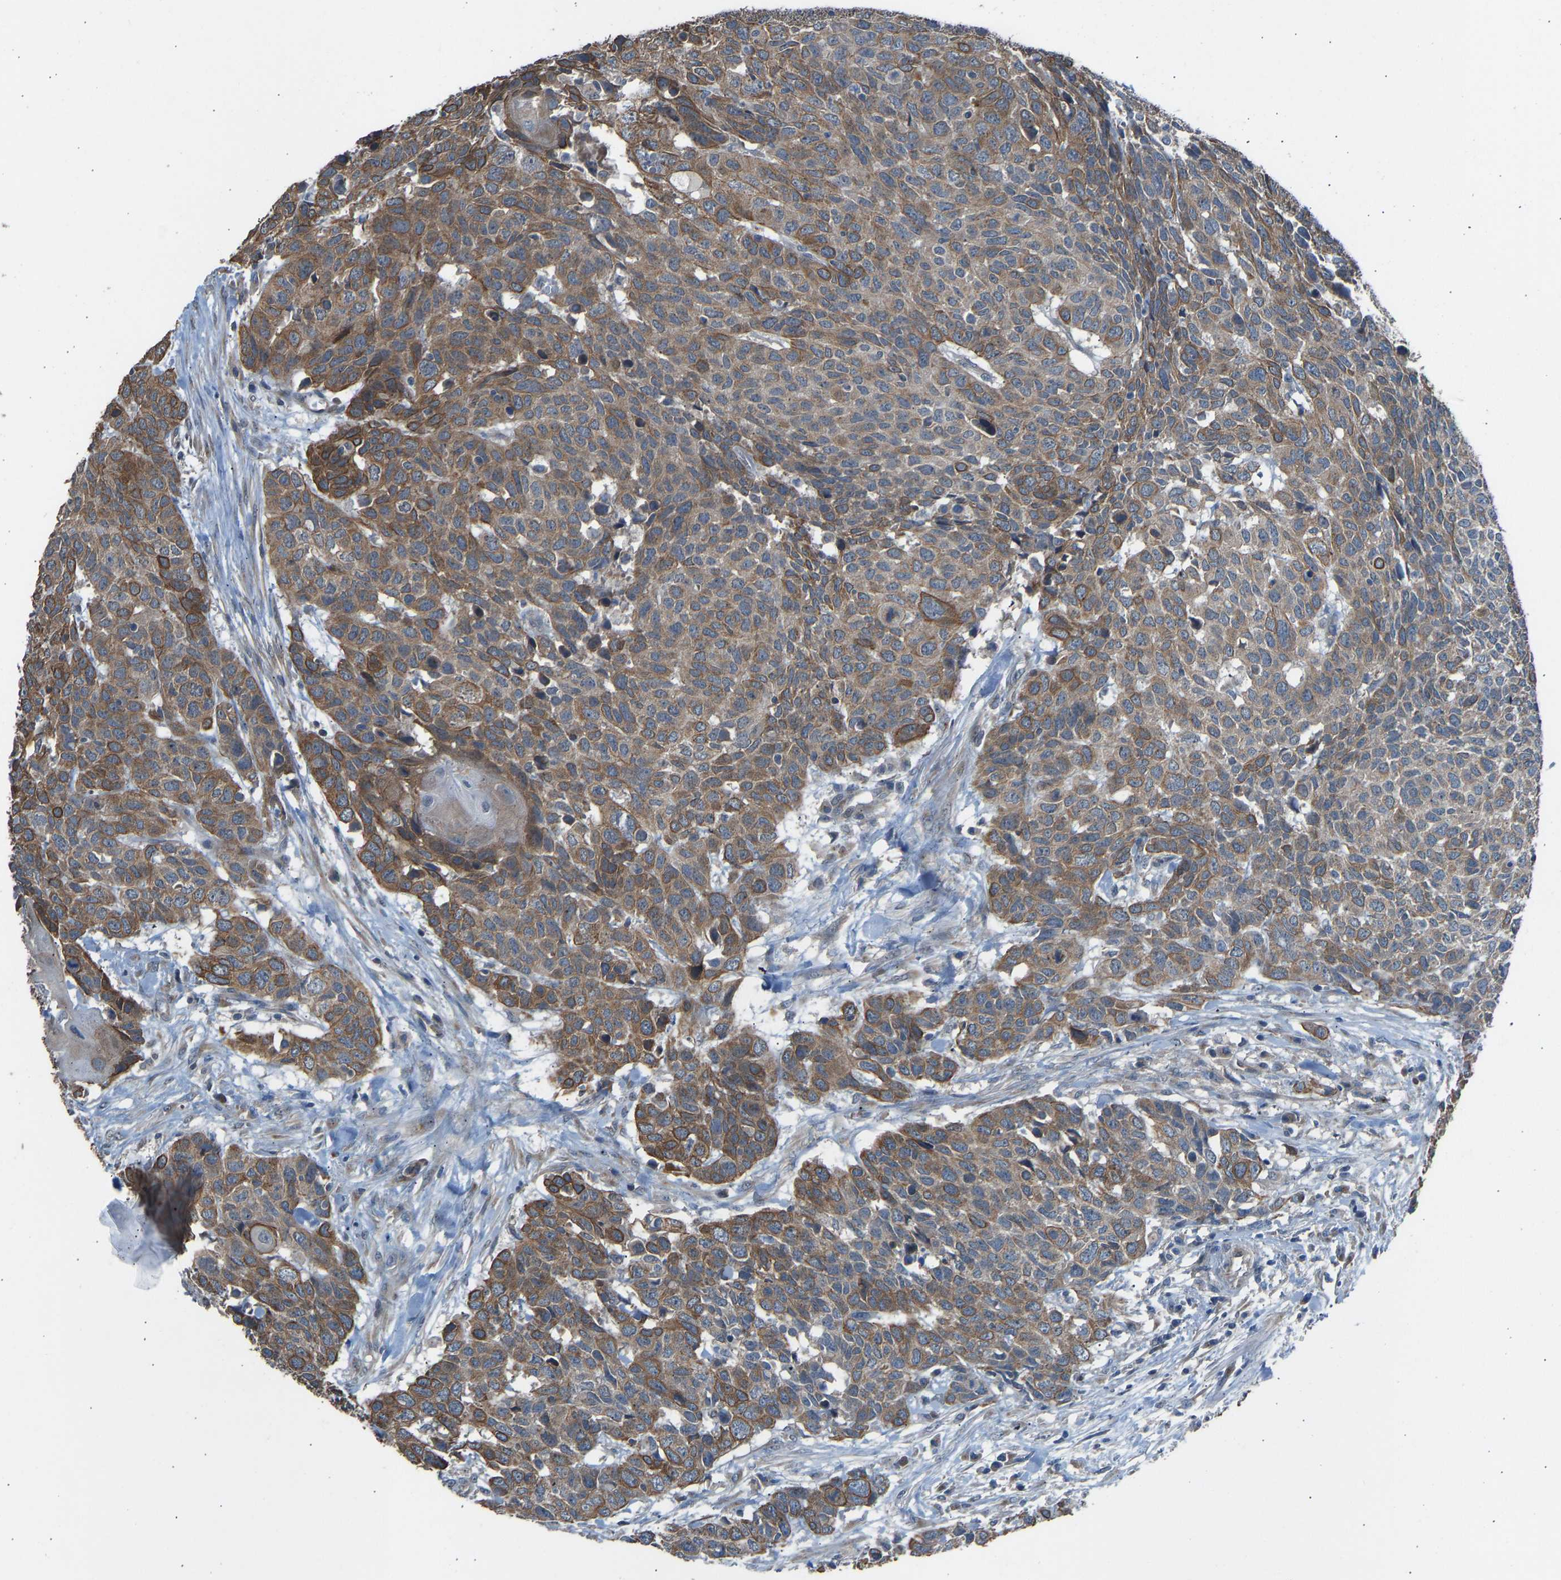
{"staining": {"intensity": "moderate", "quantity": ">75%", "location": "cytoplasmic/membranous"}, "tissue": "head and neck cancer", "cell_type": "Tumor cells", "image_type": "cancer", "snomed": [{"axis": "morphology", "description": "Squamous cell carcinoma, NOS"}, {"axis": "topography", "description": "Head-Neck"}], "caption": "DAB immunohistochemical staining of squamous cell carcinoma (head and neck) demonstrates moderate cytoplasmic/membranous protein expression in about >75% of tumor cells.", "gene": "SLC43A1", "patient": {"sex": "male", "age": 66}}